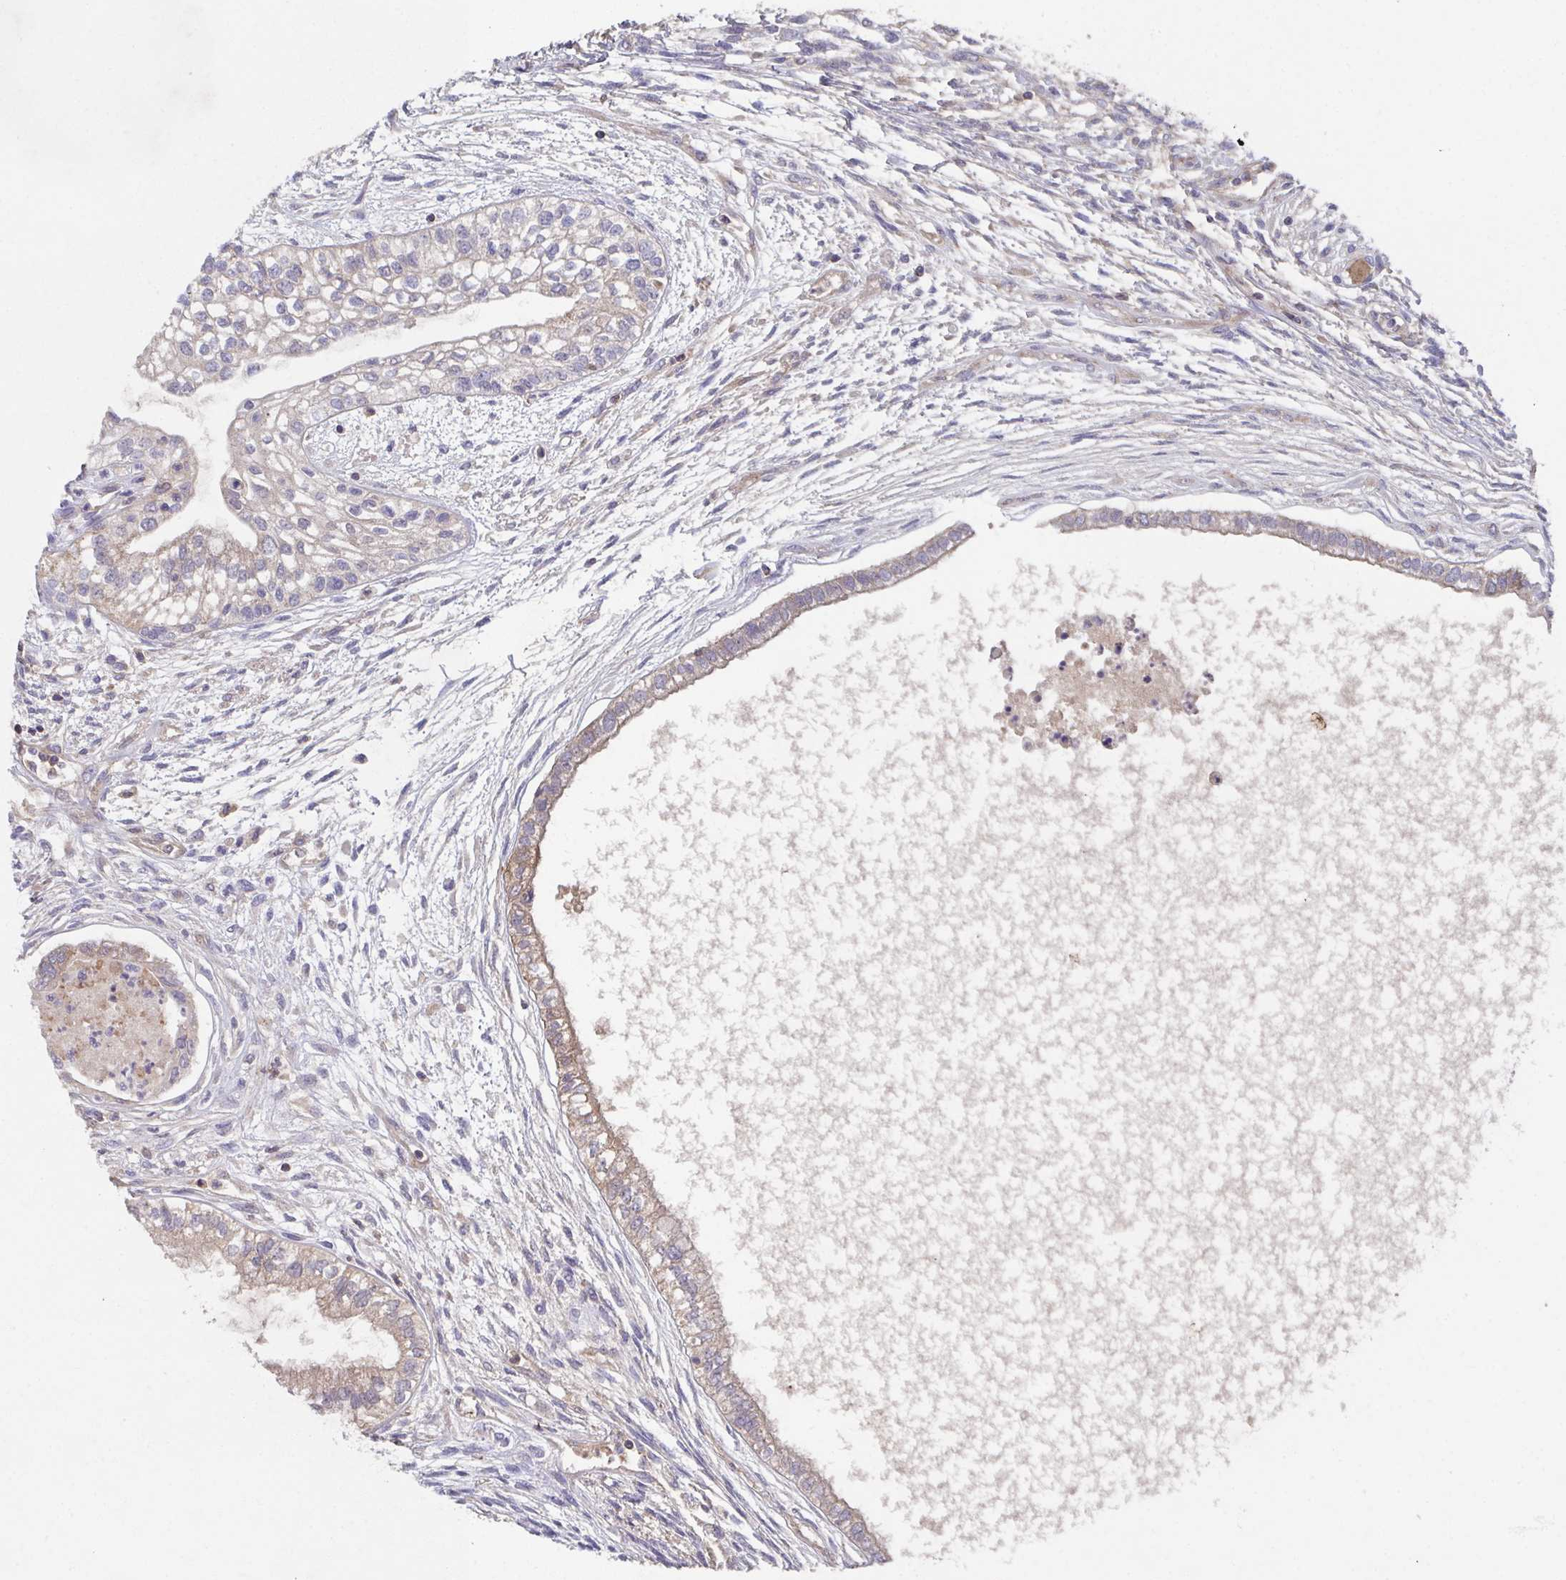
{"staining": {"intensity": "weak", "quantity": "25%-75%", "location": "cytoplasmic/membranous"}, "tissue": "testis cancer", "cell_type": "Tumor cells", "image_type": "cancer", "snomed": [{"axis": "morphology", "description": "Carcinoma, Embryonal, NOS"}, {"axis": "topography", "description": "Testis"}], "caption": "Immunohistochemical staining of testis cancer (embryonal carcinoma) reveals weak cytoplasmic/membranous protein staining in about 25%-75% of tumor cells.", "gene": "MT-ND3", "patient": {"sex": "male", "age": 37}}